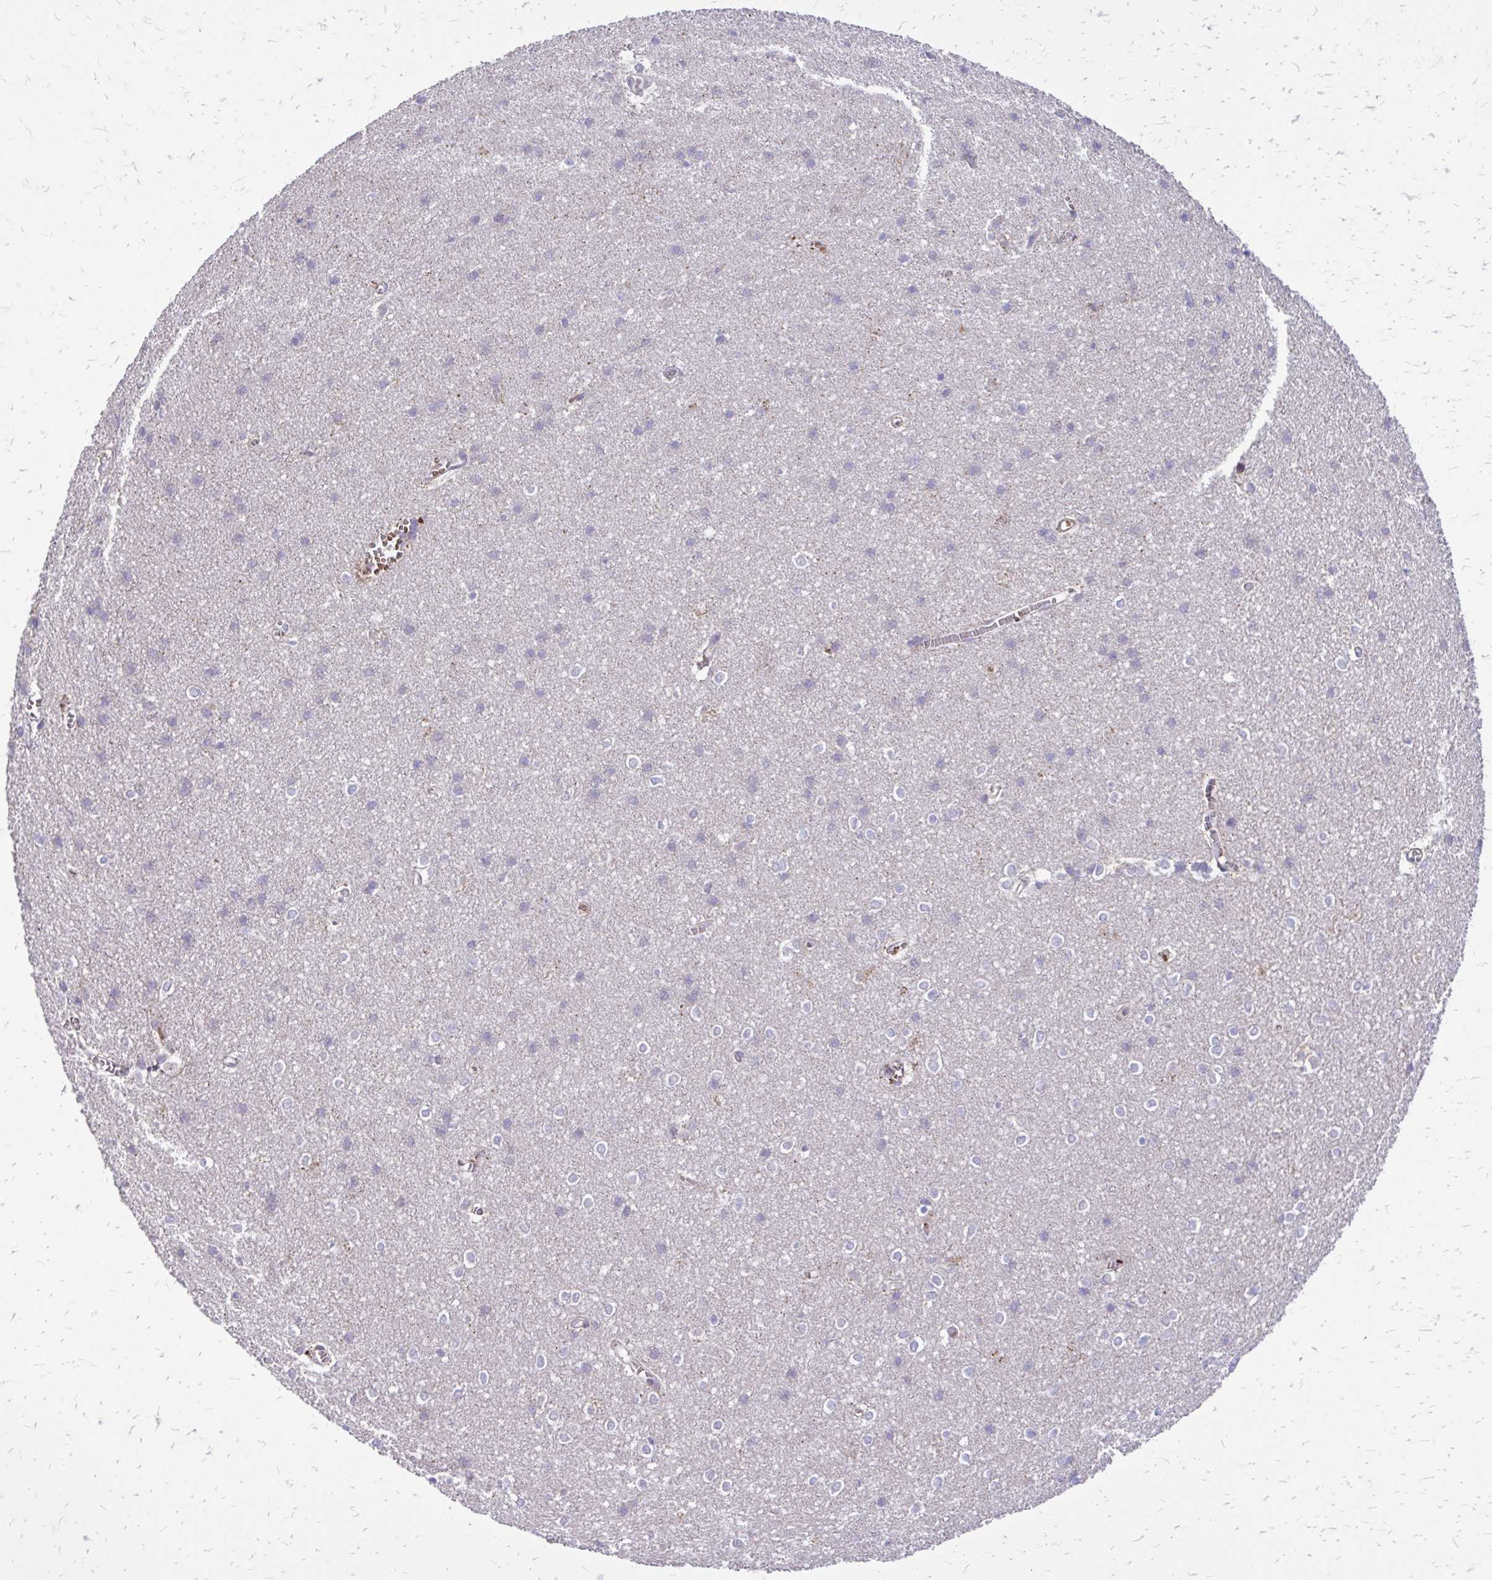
{"staining": {"intensity": "negative", "quantity": "none", "location": "none"}, "tissue": "cerebral cortex", "cell_type": "Endothelial cells", "image_type": "normal", "snomed": [{"axis": "morphology", "description": "Normal tissue, NOS"}, {"axis": "topography", "description": "Cerebral cortex"}], "caption": "Immunohistochemistry of benign cerebral cortex demonstrates no positivity in endothelial cells. (DAB (3,3'-diaminobenzidine) IHC with hematoxylin counter stain).", "gene": "FUNDC2", "patient": {"sex": "male", "age": 37}}